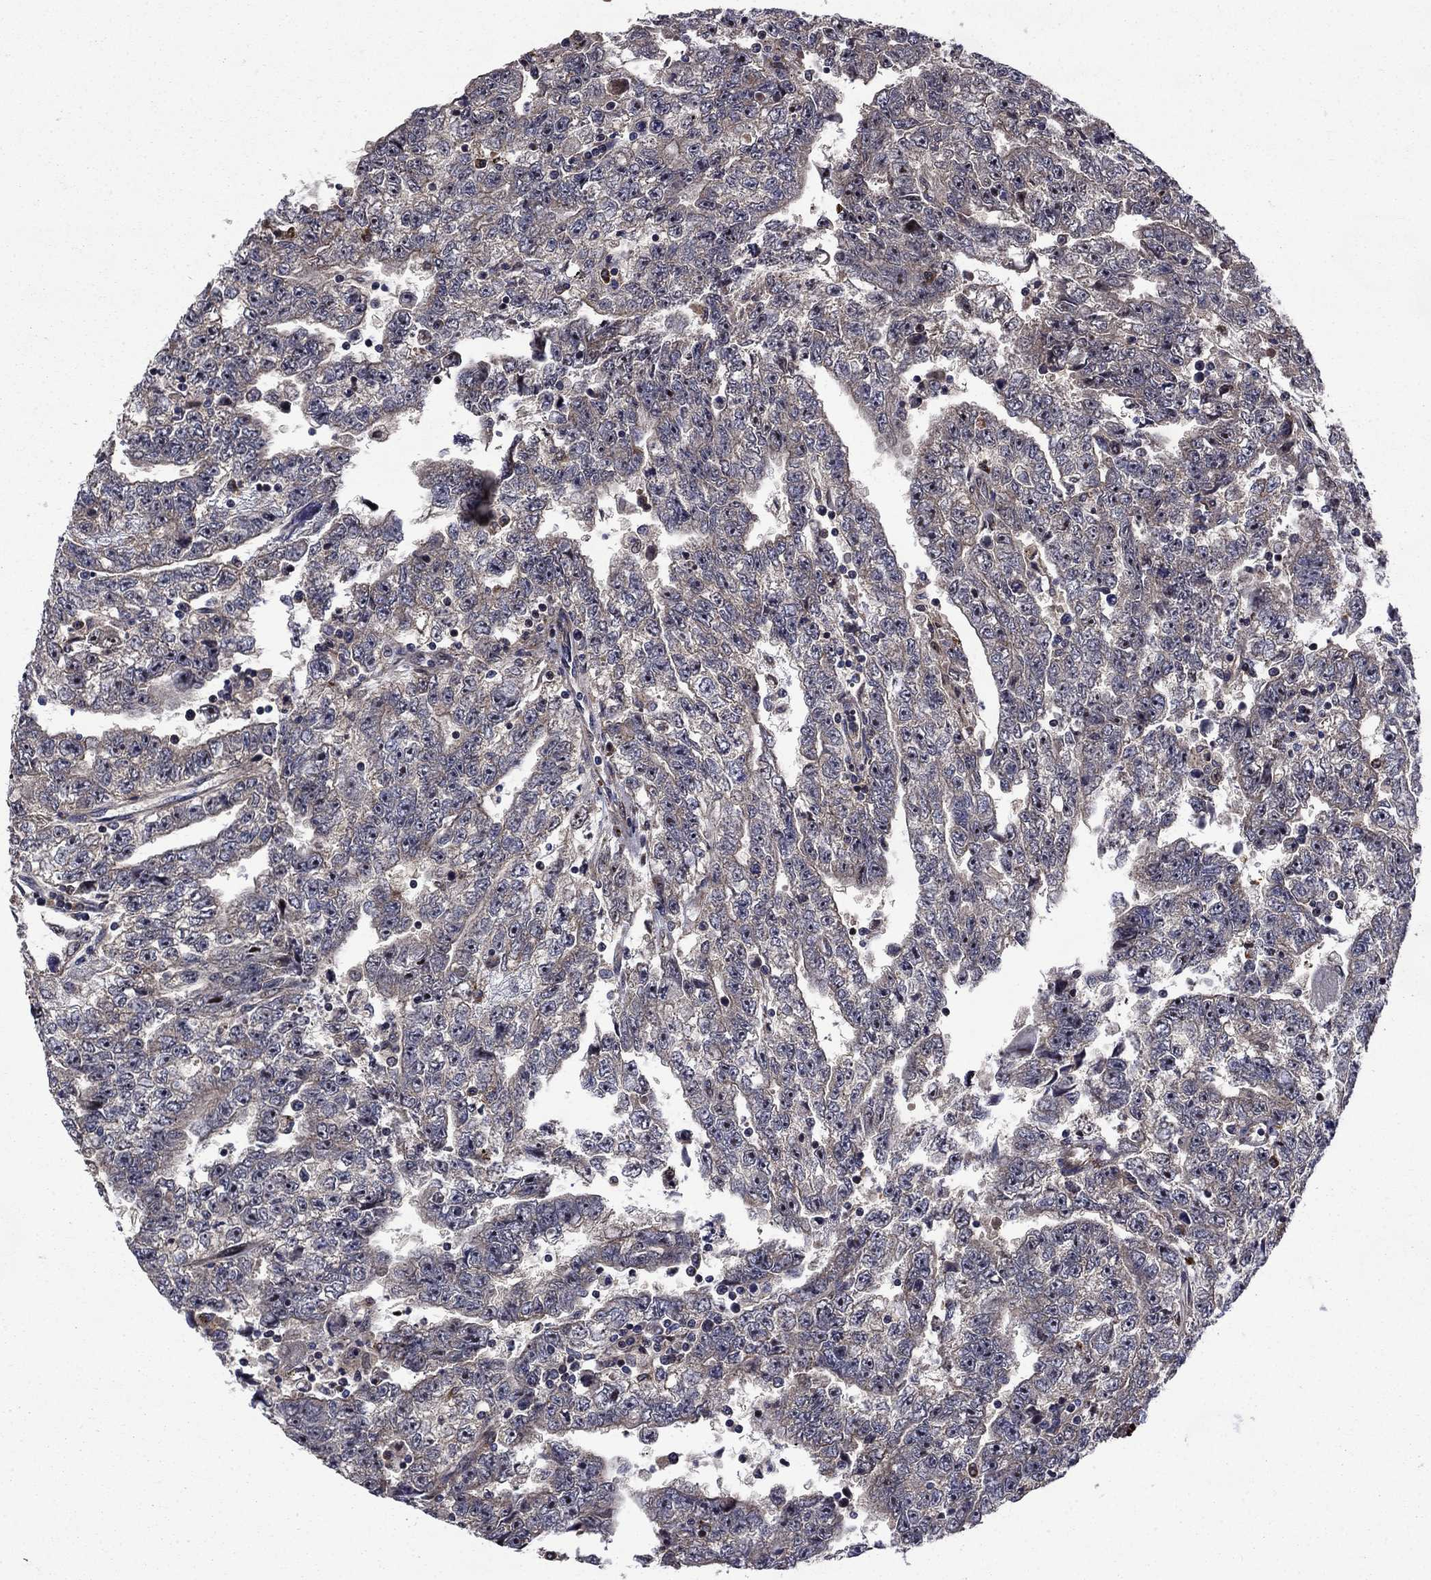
{"staining": {"intensity": "weak", "quantity": "25%-75%", "location": "cytoplasmic/membranous"}, "tissue": "testis cancer", "cell_type": "Tumor cells", "image_type": "cancer", "snomed": [{"axis": "morphology", "description": "Carcinoma, Embryonal, NOS"}, {"axis": "topography", "description": "Testis"}], "caption": "Brown immunohistochemical staining in human embryonal carcinoma (testis) shows weak cytoplasmic/membranous staining in about 25%-75% of tumor cells.", "gene": "AGTPBP1", "patient": {"sex": "male", "age": 25}}